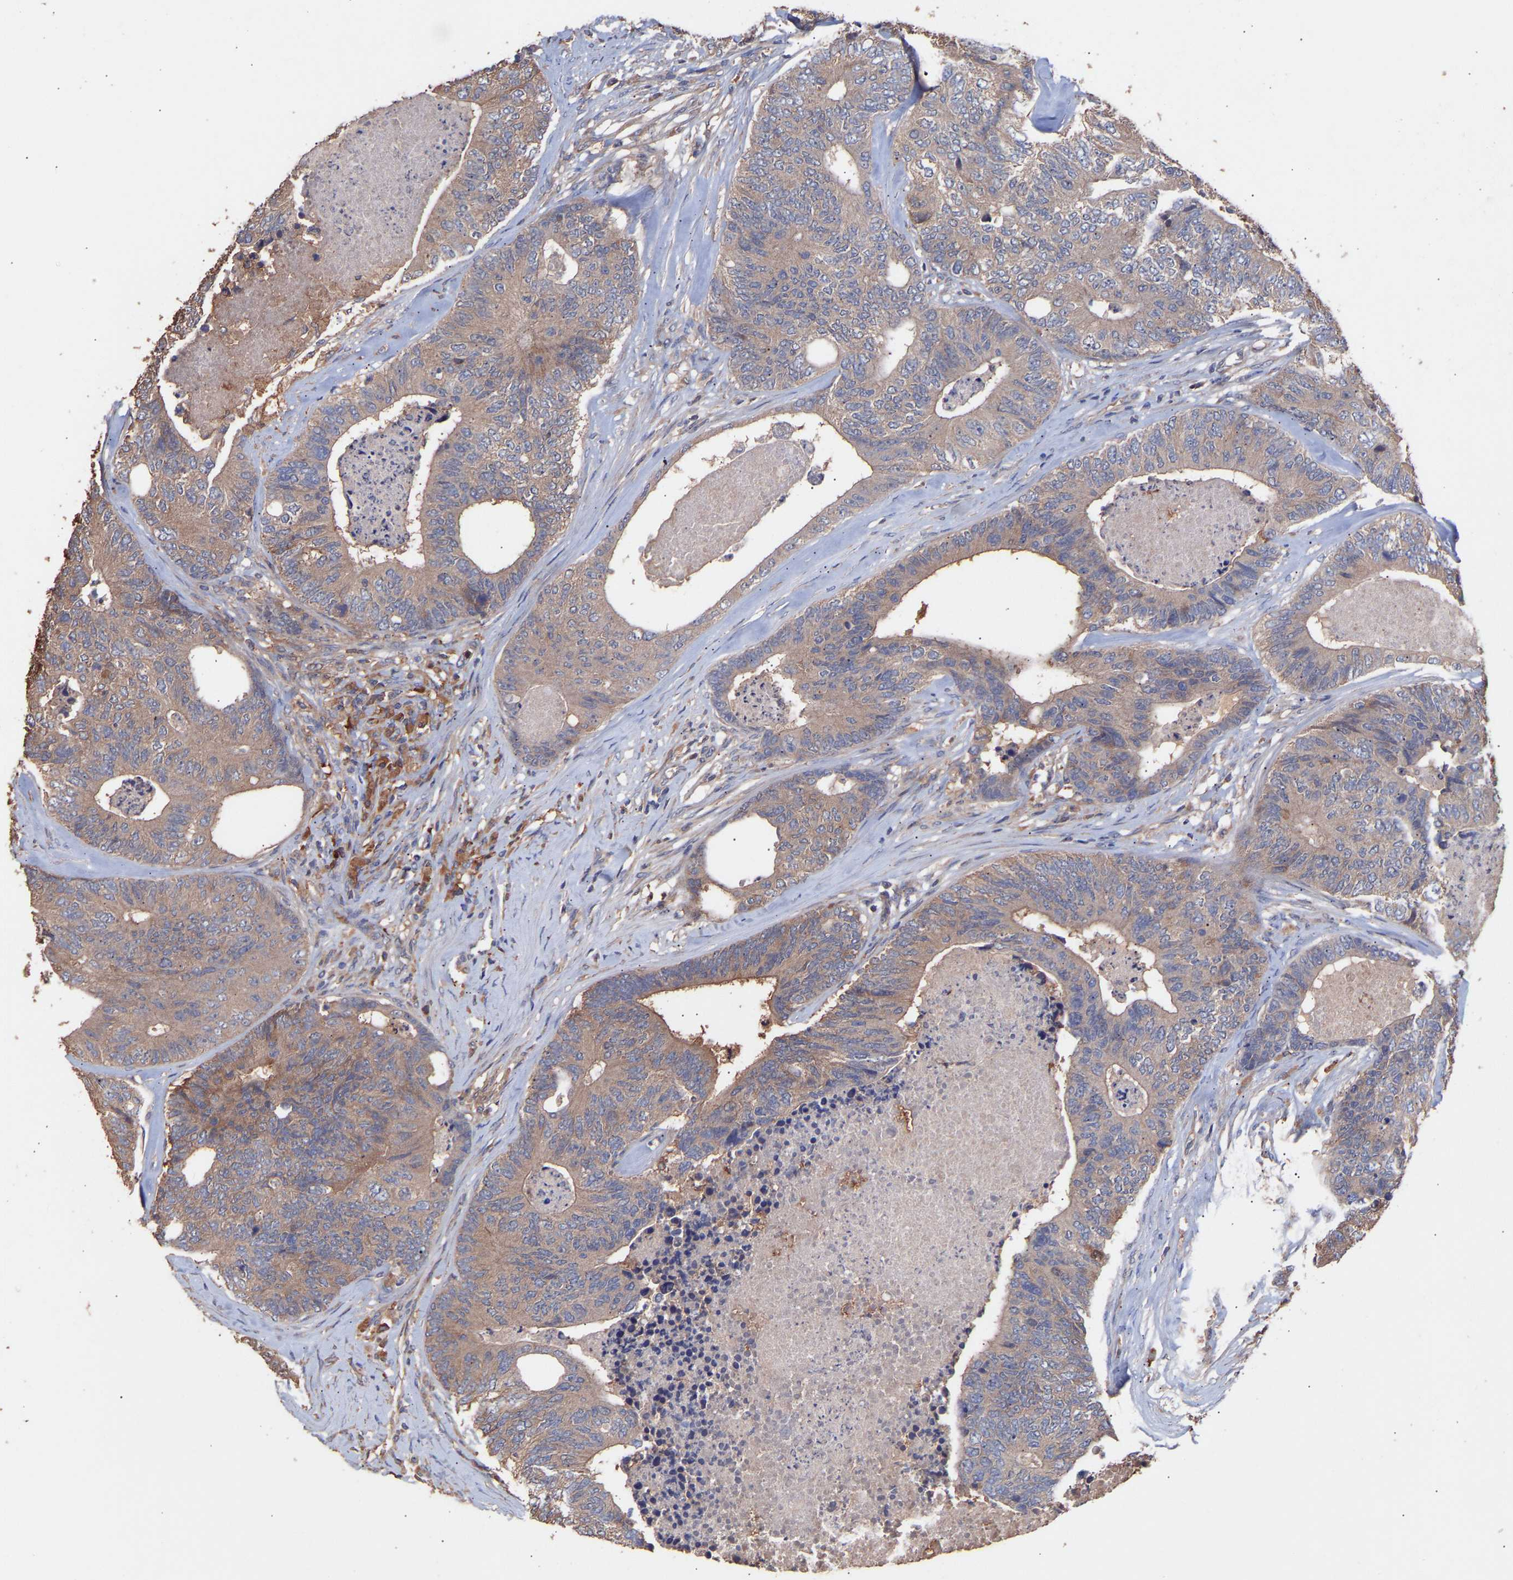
{"staining": {"intensity": "weak", "quantity": ">75%", "location": "cytoplasmic/membranous"}, "tissue": "colorectal cancer", "cell_type": "Tumor cells", "image_type": "cancer", "snomed": [{"axis": "morphology", "description": "Adenocarcinoma, NOS"}, {"axis": "topography", "description": "Colon"}], "caption": "Colorectal cancer stained with a protein marker demonstrates weak staining in tumor cells.", "gene": "TMEM268", "patient": {"sex": "female", "age": 67}}